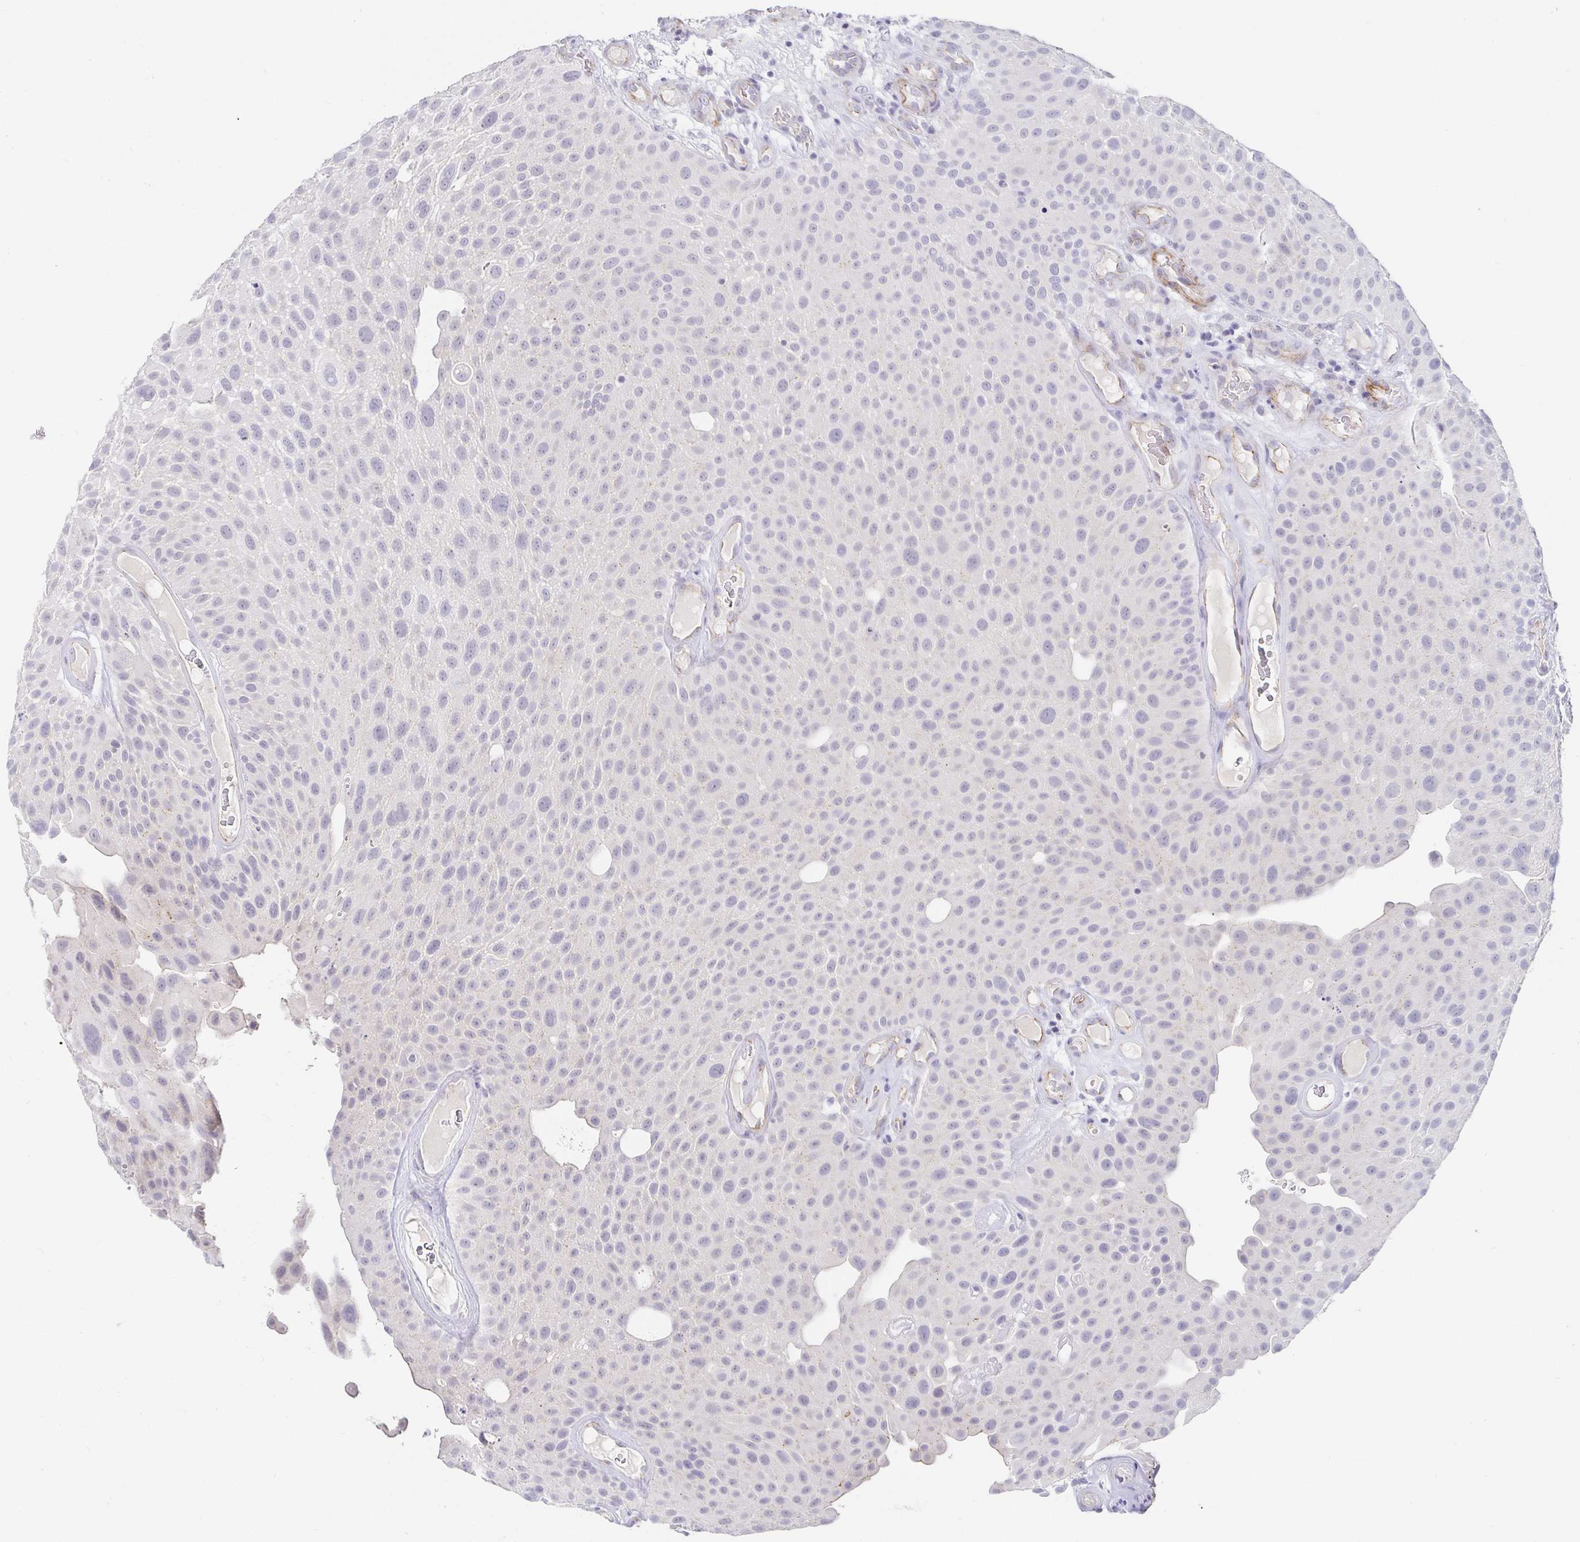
{"staining": {"intensity": "negative", "quantity": "none", "location": "none"}, "tissue": "urothelial cancer", "cell_type": "Tumor cells", "image_type": "cancer", "snomed": [{"axis": "morphology", "description": "Urothelial carcinoma, Low grade"}, {"axis": "topography", "description": "Urinary bladder"}], "caption": "This image is of urothelial cancer stained with immunohistochemistry (IHC) to label a protein in brown with the nuclei are counter-stained blue. There is no expression in tumor cells.", "gene": "PDX1", "patient": {"sex": "male", "age": 72}}